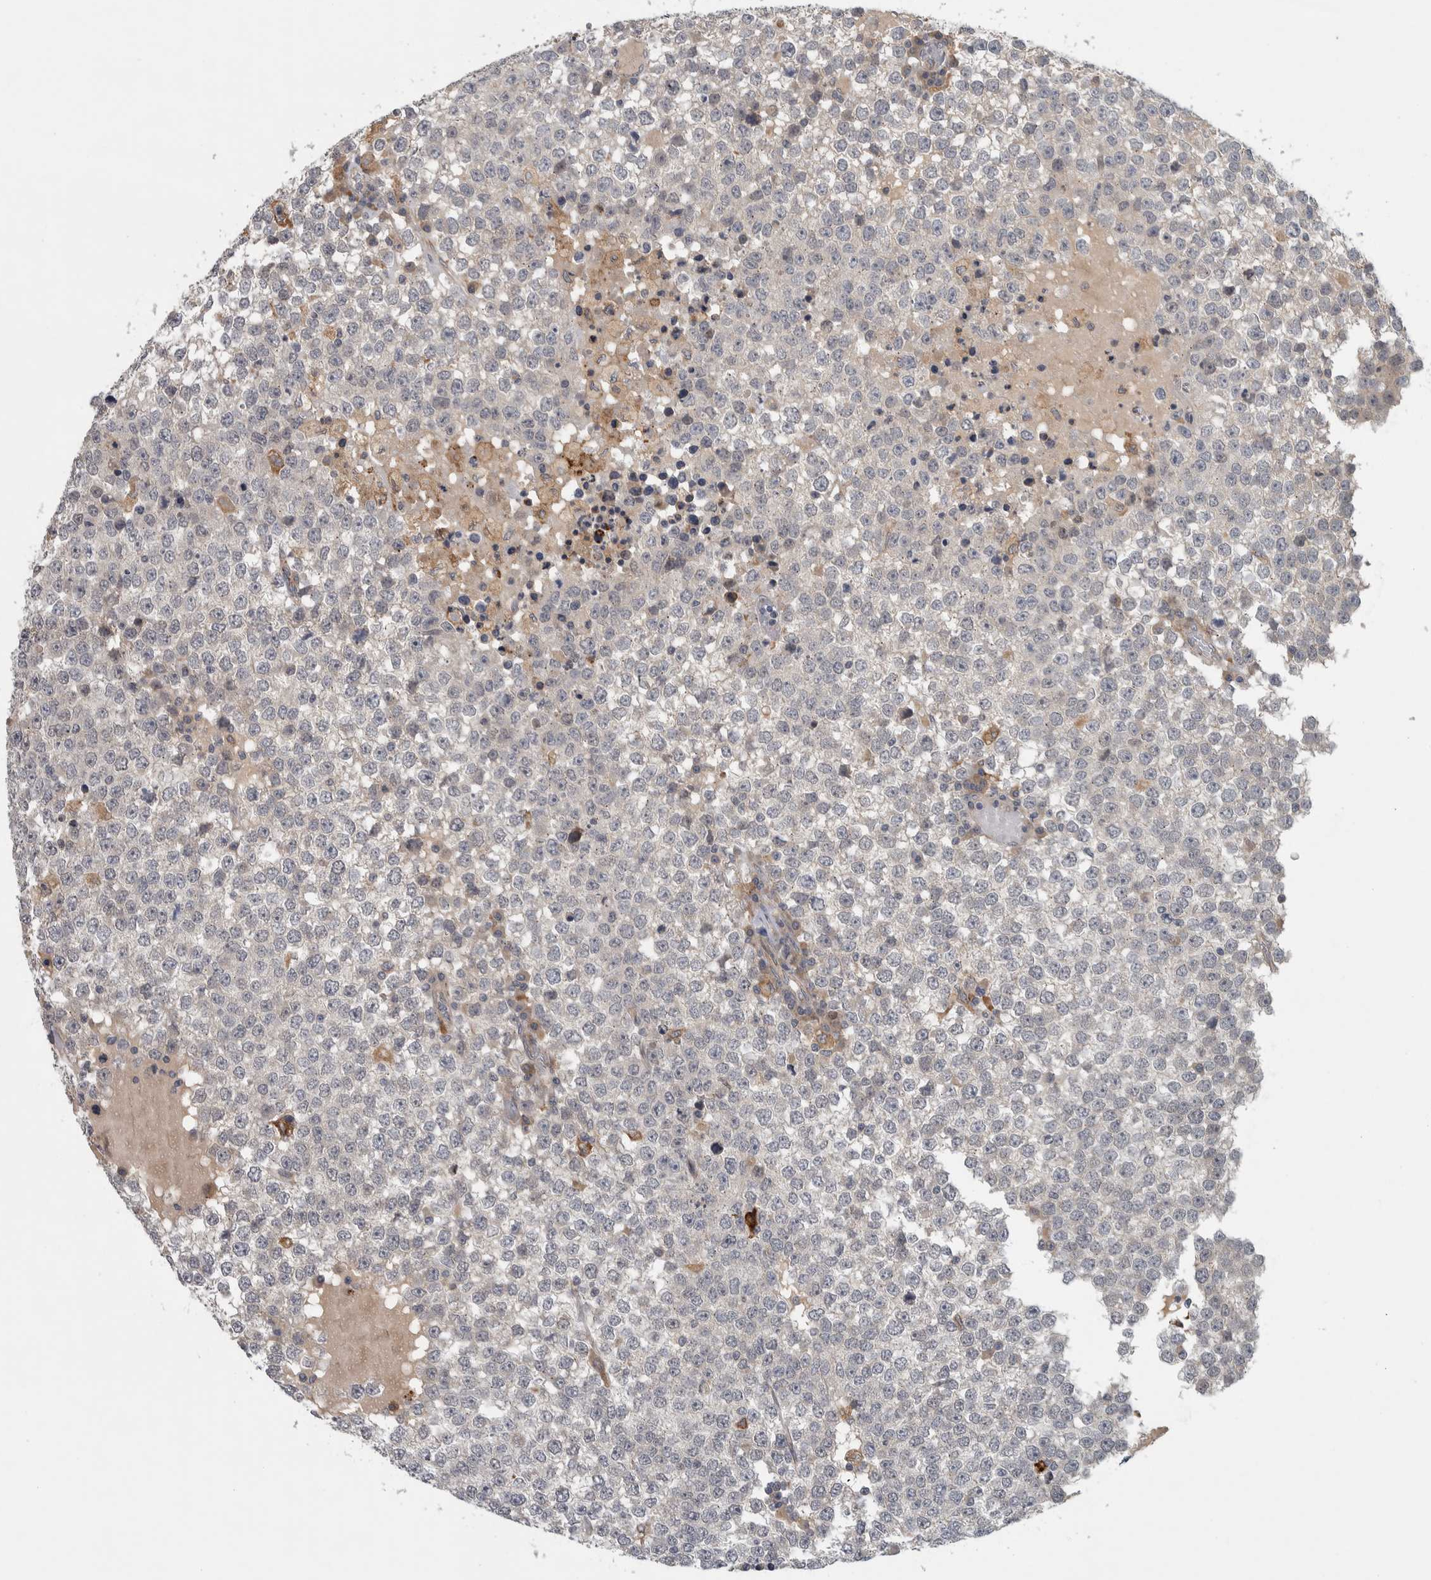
{"staining": {"intensity": "negative", "quantity": "none", "location": "none"}, "tissue": "testis cancer", "cell_type": "Tumor cells", "image_type": "cancer", "snomed": [{"axis": "morphology", "description": "Seminoma, NOS"}, {"axis": "topography", "description": "Testis"}], "caption": "Testis cancer (seminoma) was stained to show a protein in brown. There is no significant positivity in tumor cells.", "gene": "ADPRM", "patient": {"sex": "male", "age": 65}}